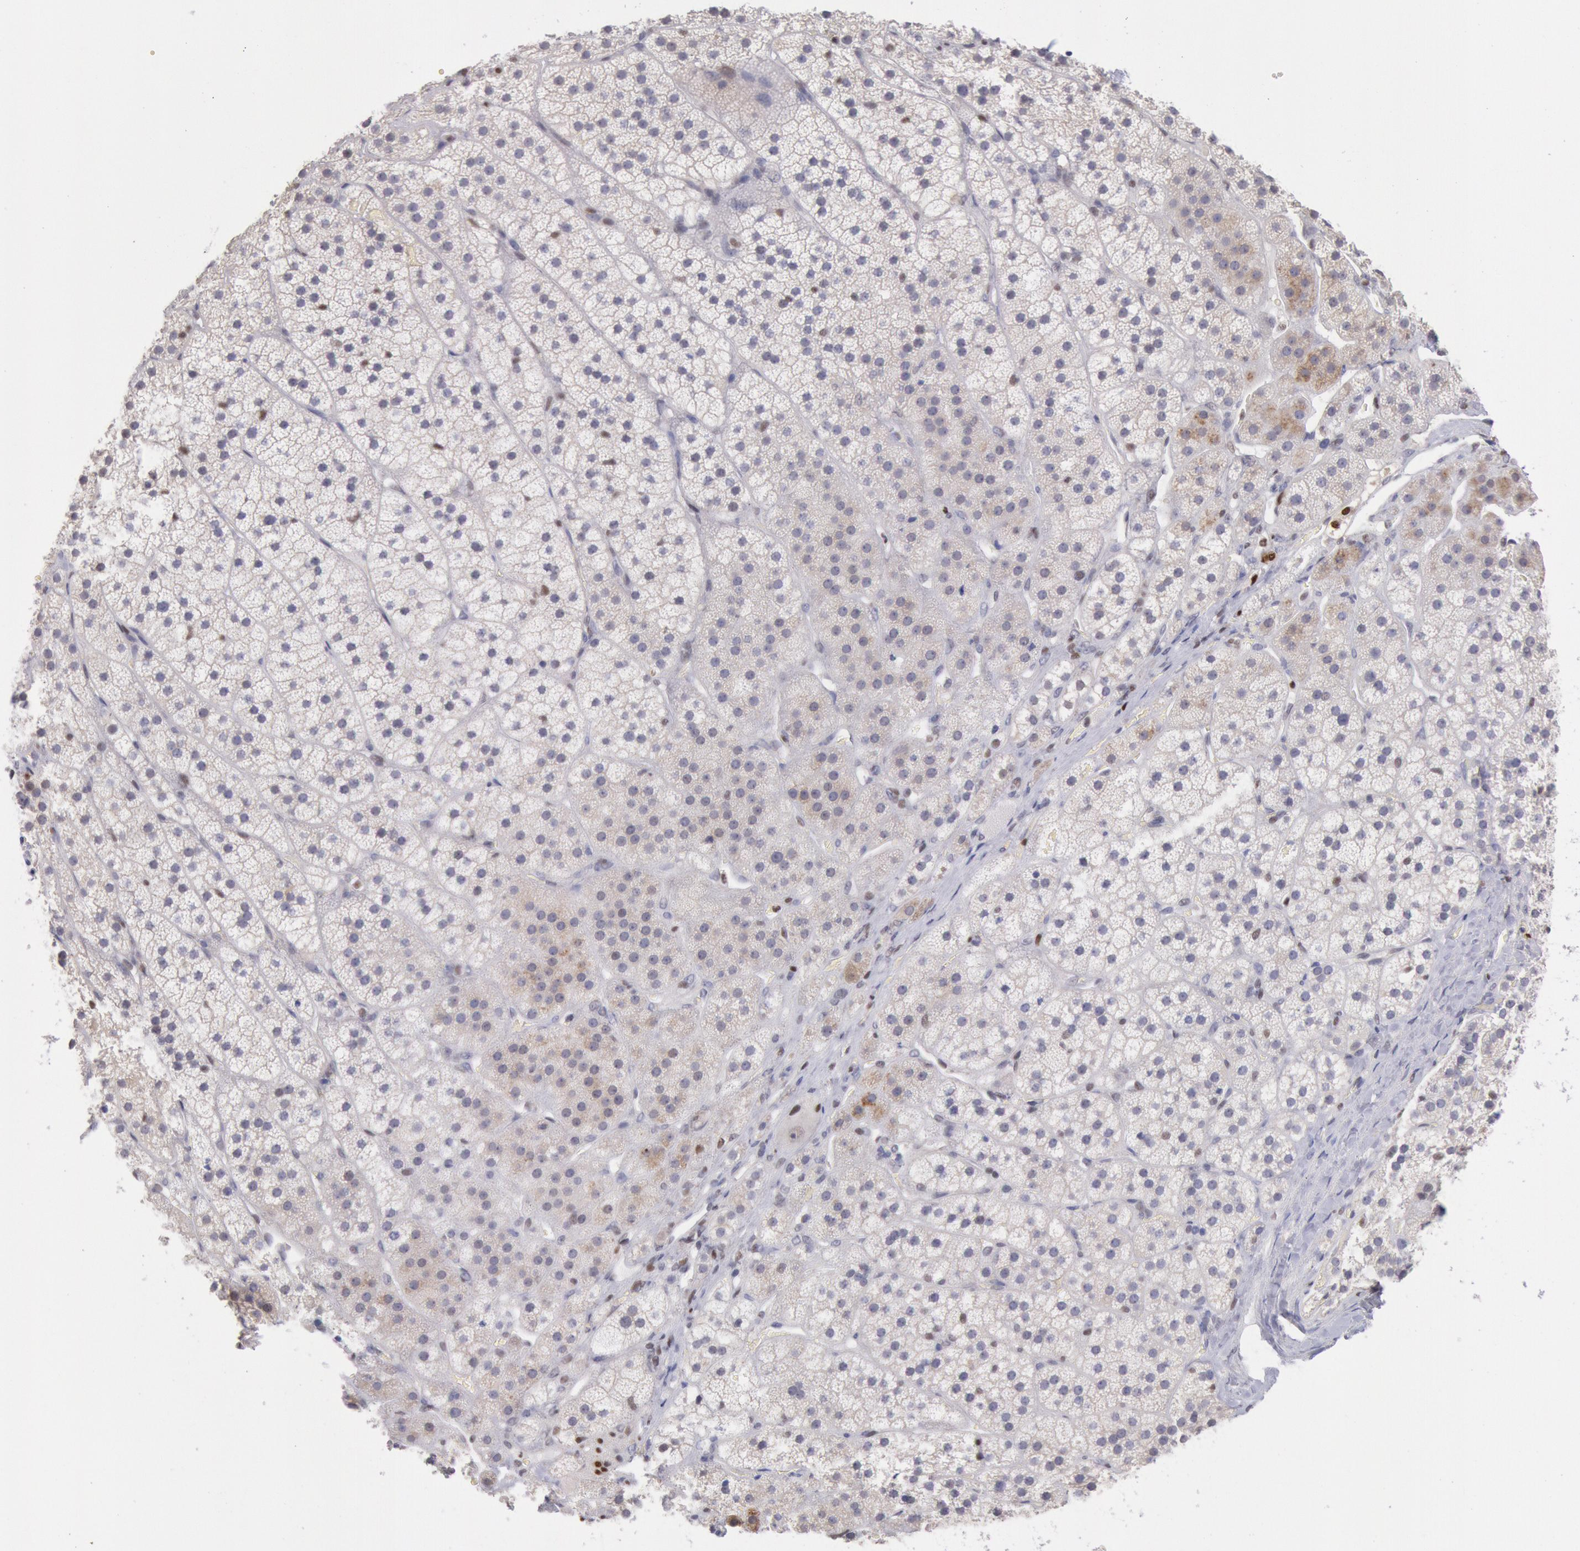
{"staining": {"intensity": "moderate", "quantity": "<25%", "location": "nuclear"}, "tissue": "adrenal gland", "cell_type": "Glandular cells", "image_type": "normal", "snomed": [{"axis": "morphology", "description": "Normal tissue, NOS"}, {"axis": "topography", "description": "Adrenal gland"}], "caption": "Glandular cells demonstrate low levels of moderate nuclear positivity in about <25% of cells in normal adrenal gland. The staining is performed using DAB brown chromogen to label protein expression. The nuclei are counter-stained blue using hematoxylin.", "gene": "RPS6KA5", "patient": {"sex": "female", "age": 44}}